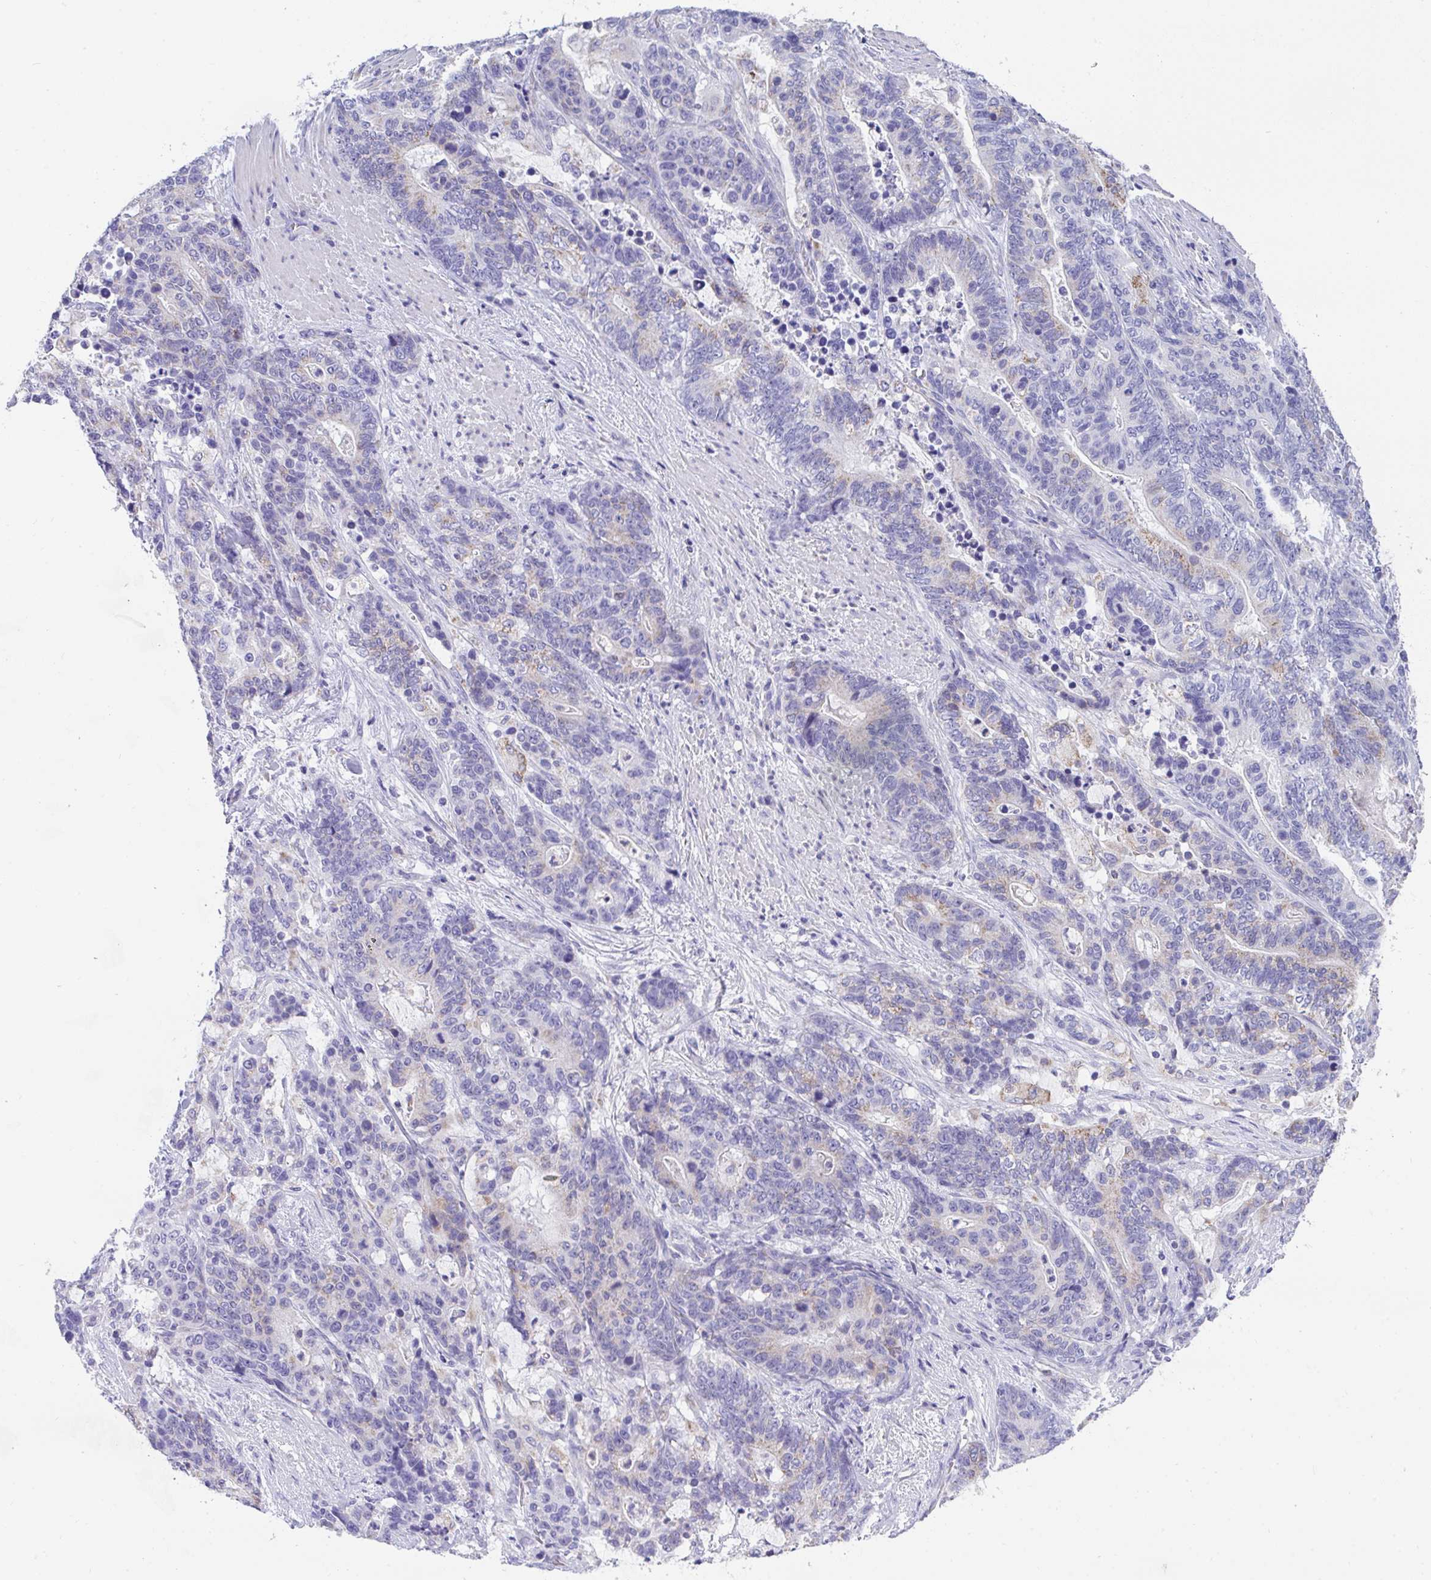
{"staining": {"intensity": "negative", "quantity": "none", "location": "none"}, "tissue": "stomach cancer", "cell_type": "Tumor cells", "image_type": "cancer", "snomed": [{"axis": "morphology", "description": "Normal tissue, NOS"}, {"axis": "morphology", "description": "Adenocarcinoma, NOS"}, {"axis": "topography", "description": "Stomach"}], "caption": "The immunohistochemistry photomicrograph has no significant staining in tumor cells of adenocarcinoma (stomach) tissue.", "gene": "COA5", "patient": {"sex": "female", "age": 64}}